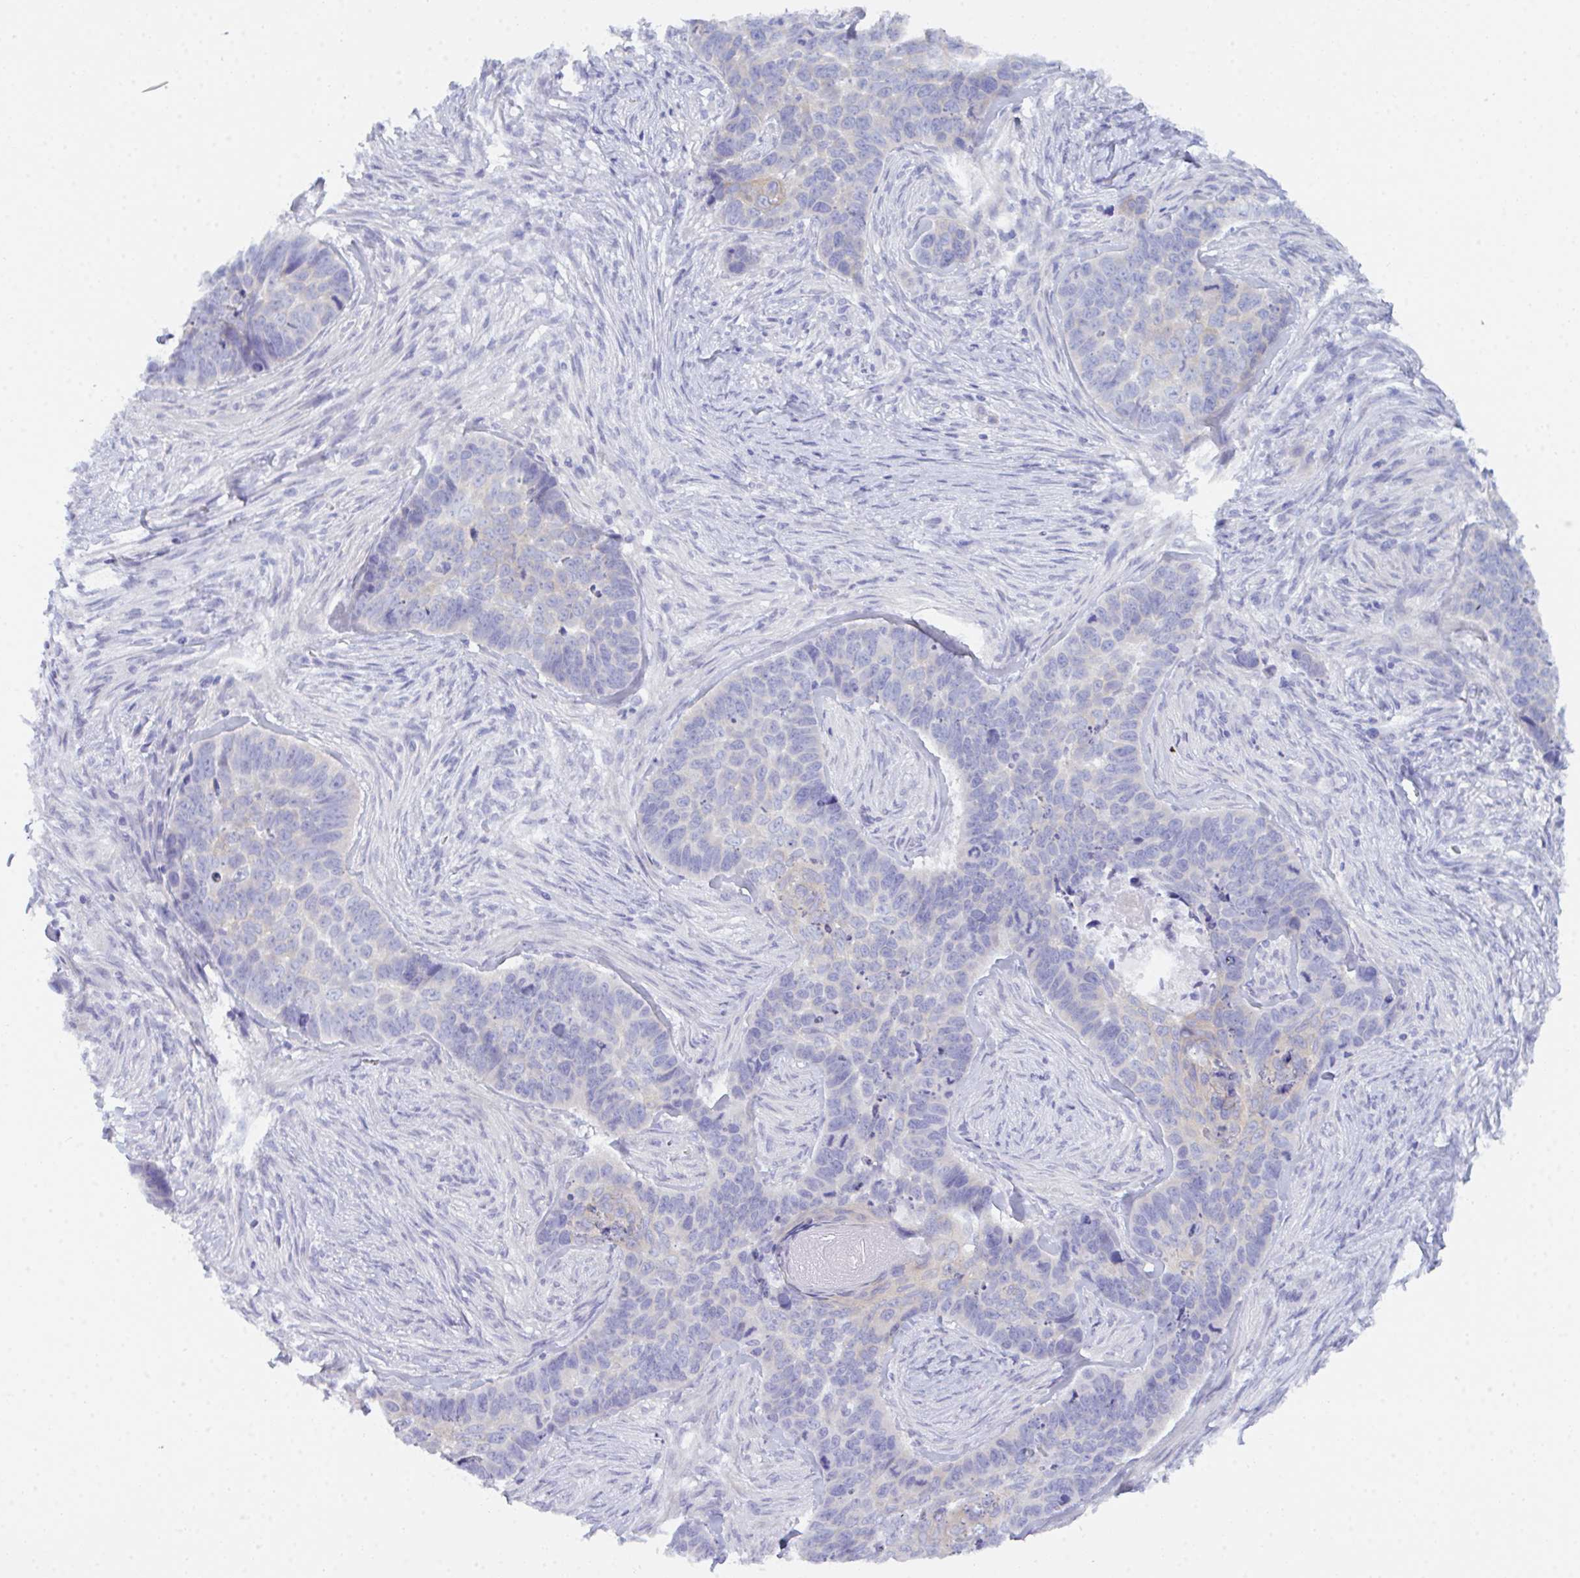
{"staining": {"intensity": "negative", "quantity": "none", "location": "none"}, "tissue": "skin cancer", "cell_type": "Tumor cells", "image_type": "cancer", "snomed": [{"axis": "morphology", "description": "Basal cell carcinoma"}, {"axis": "topography", "description": "Skin"}], "caption": "An image of skin cancer (basal cell carcinoma) stained for a protein shows no brown staining in tumor cells. The staining is performed using DAB (3,3'-diaminobenzidine) brown chromogen with nuclei counter-stained in using hematoxylin.", "gene": "CEP170B", "patient": {"sex": "female", "age": 82}}